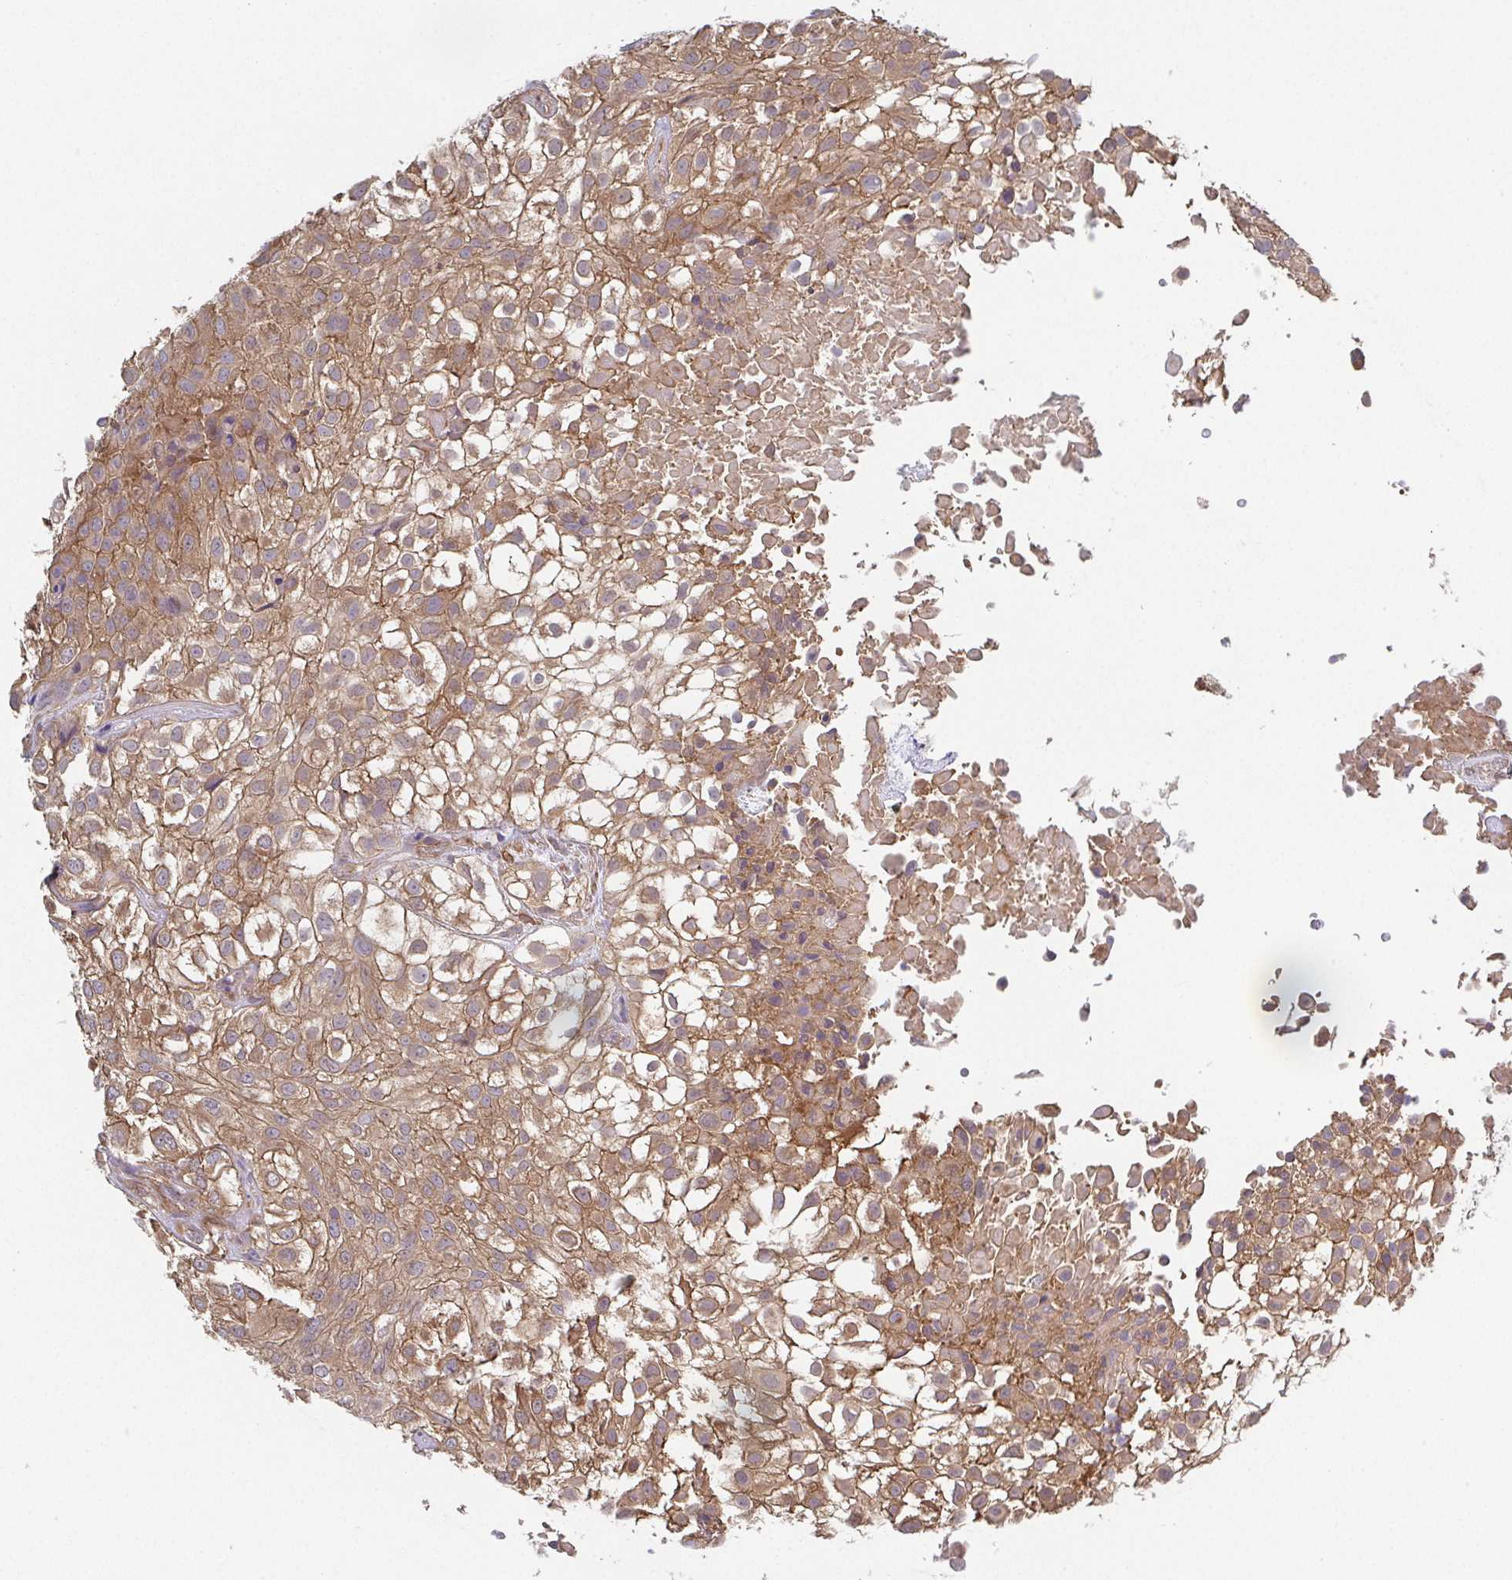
{"staining": {"intensity": "moderate", "quantity": ">75%", "location": "cytoplasmic/membranous"}, "tissue": "urothelial cancer", "cell_type": "Tumor cells", "image_type": "cancer", "snomed": [{"axis": "morphology", "description": "Urothelial carcinoma, High grade"}, {"axis": "topography", "description": "Urinary bladder"}], "caption": "A brown stain labels moderate cytoplasmic/membranous expression of a protein in human high-grade urothelial carcinoma tumor cells.", "gene": "TMEM229A", "patient": {"sex": "male", "age": 56}}